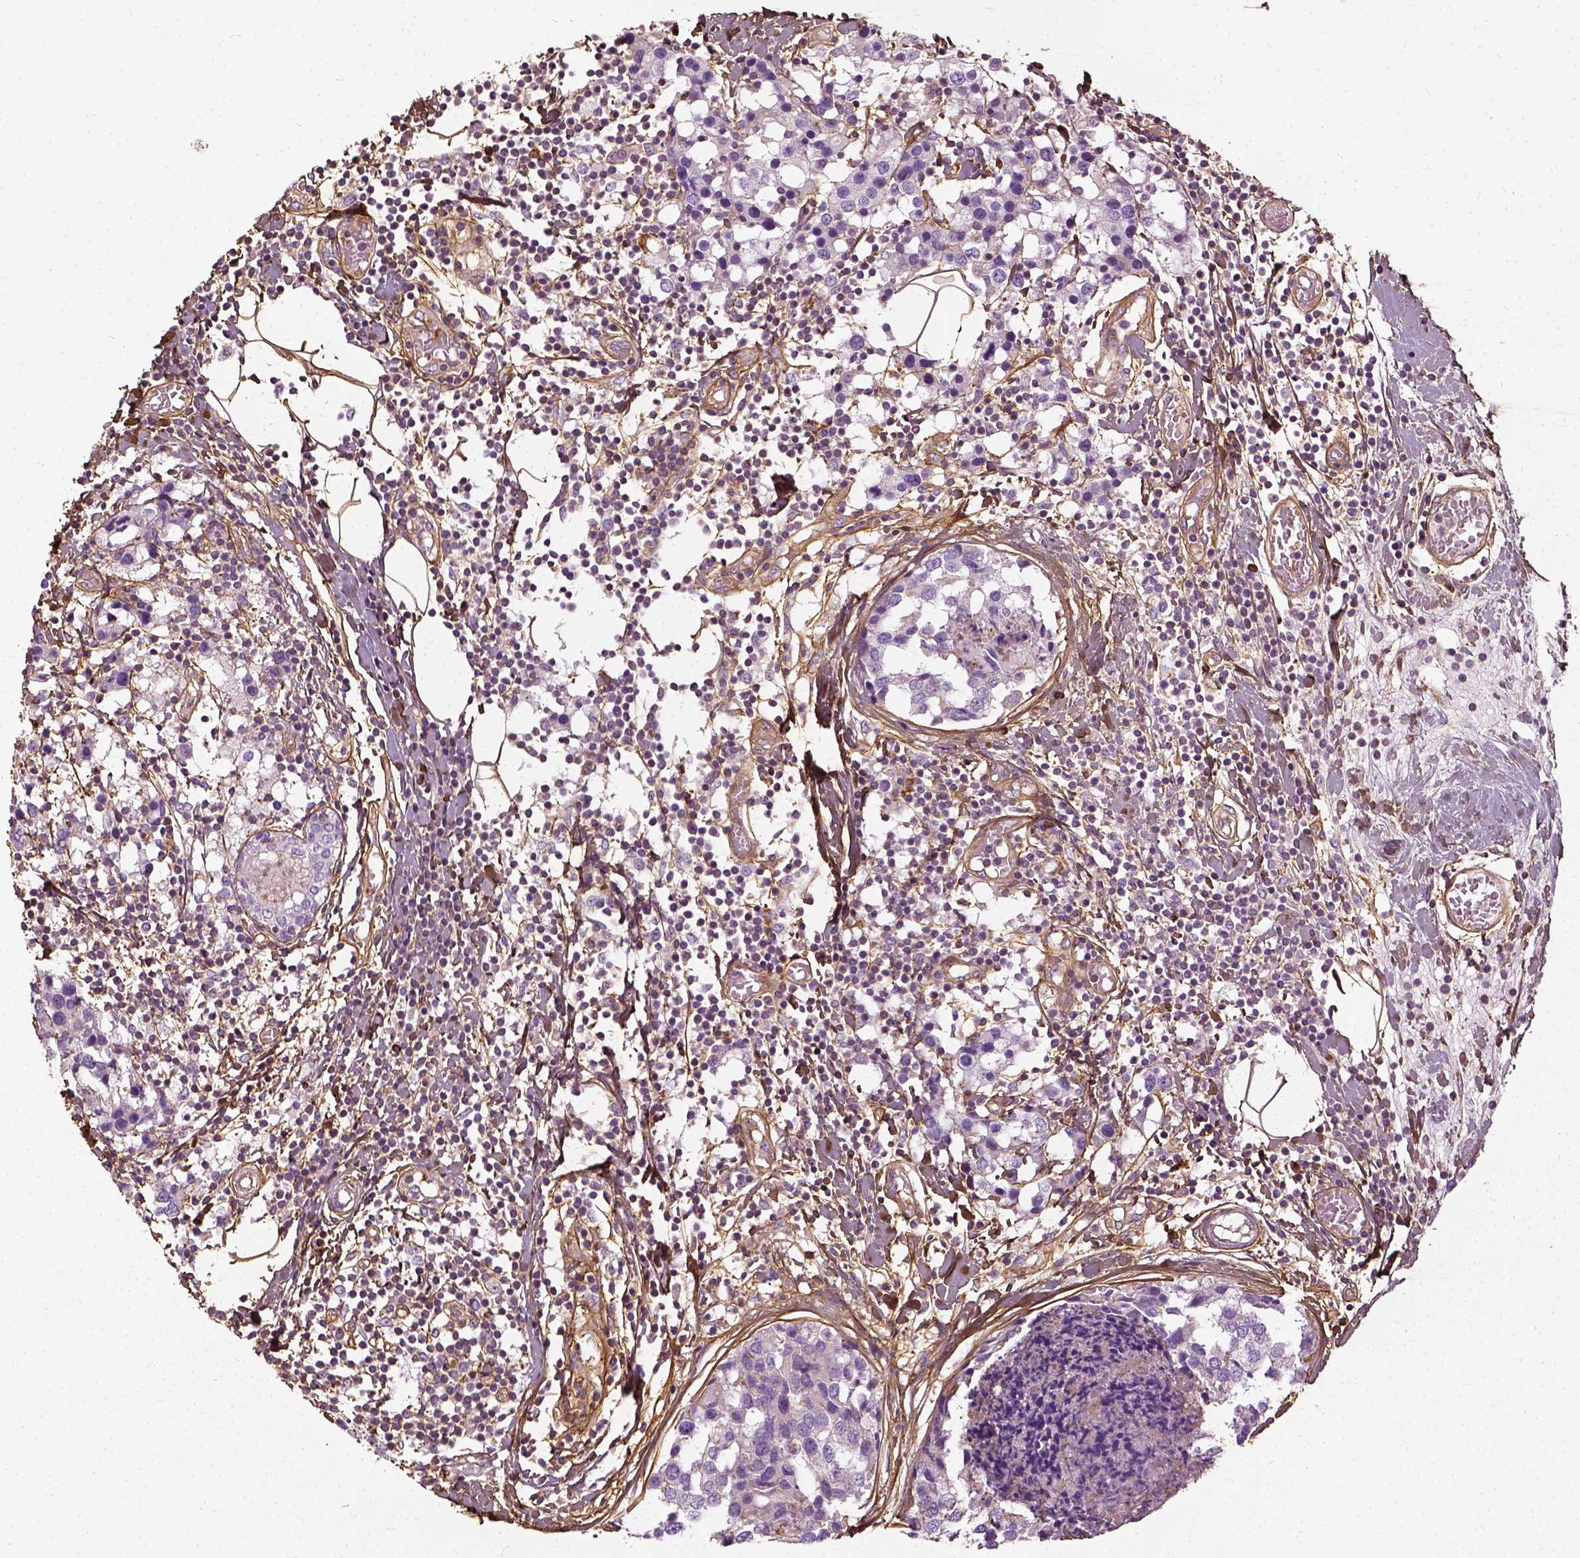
{"staining": {"intensity": "negative", "quantity": "none", "location": "none"}, "tissue": "breast cancer", "cell_type": "Tumor cells", "image_type": "cancer", "snomed": [{"axis": "morphology", "description": "Lobular carcinoma"}, {"axis": "topography", "description": "Breast"}], "caption": "Immunohistochemical staining of lobular carcinoma (breast) reveals no significant positivity in tumor cells.", "gene": "COL6A2", "patient": {"sex": "female", "age": 59}}